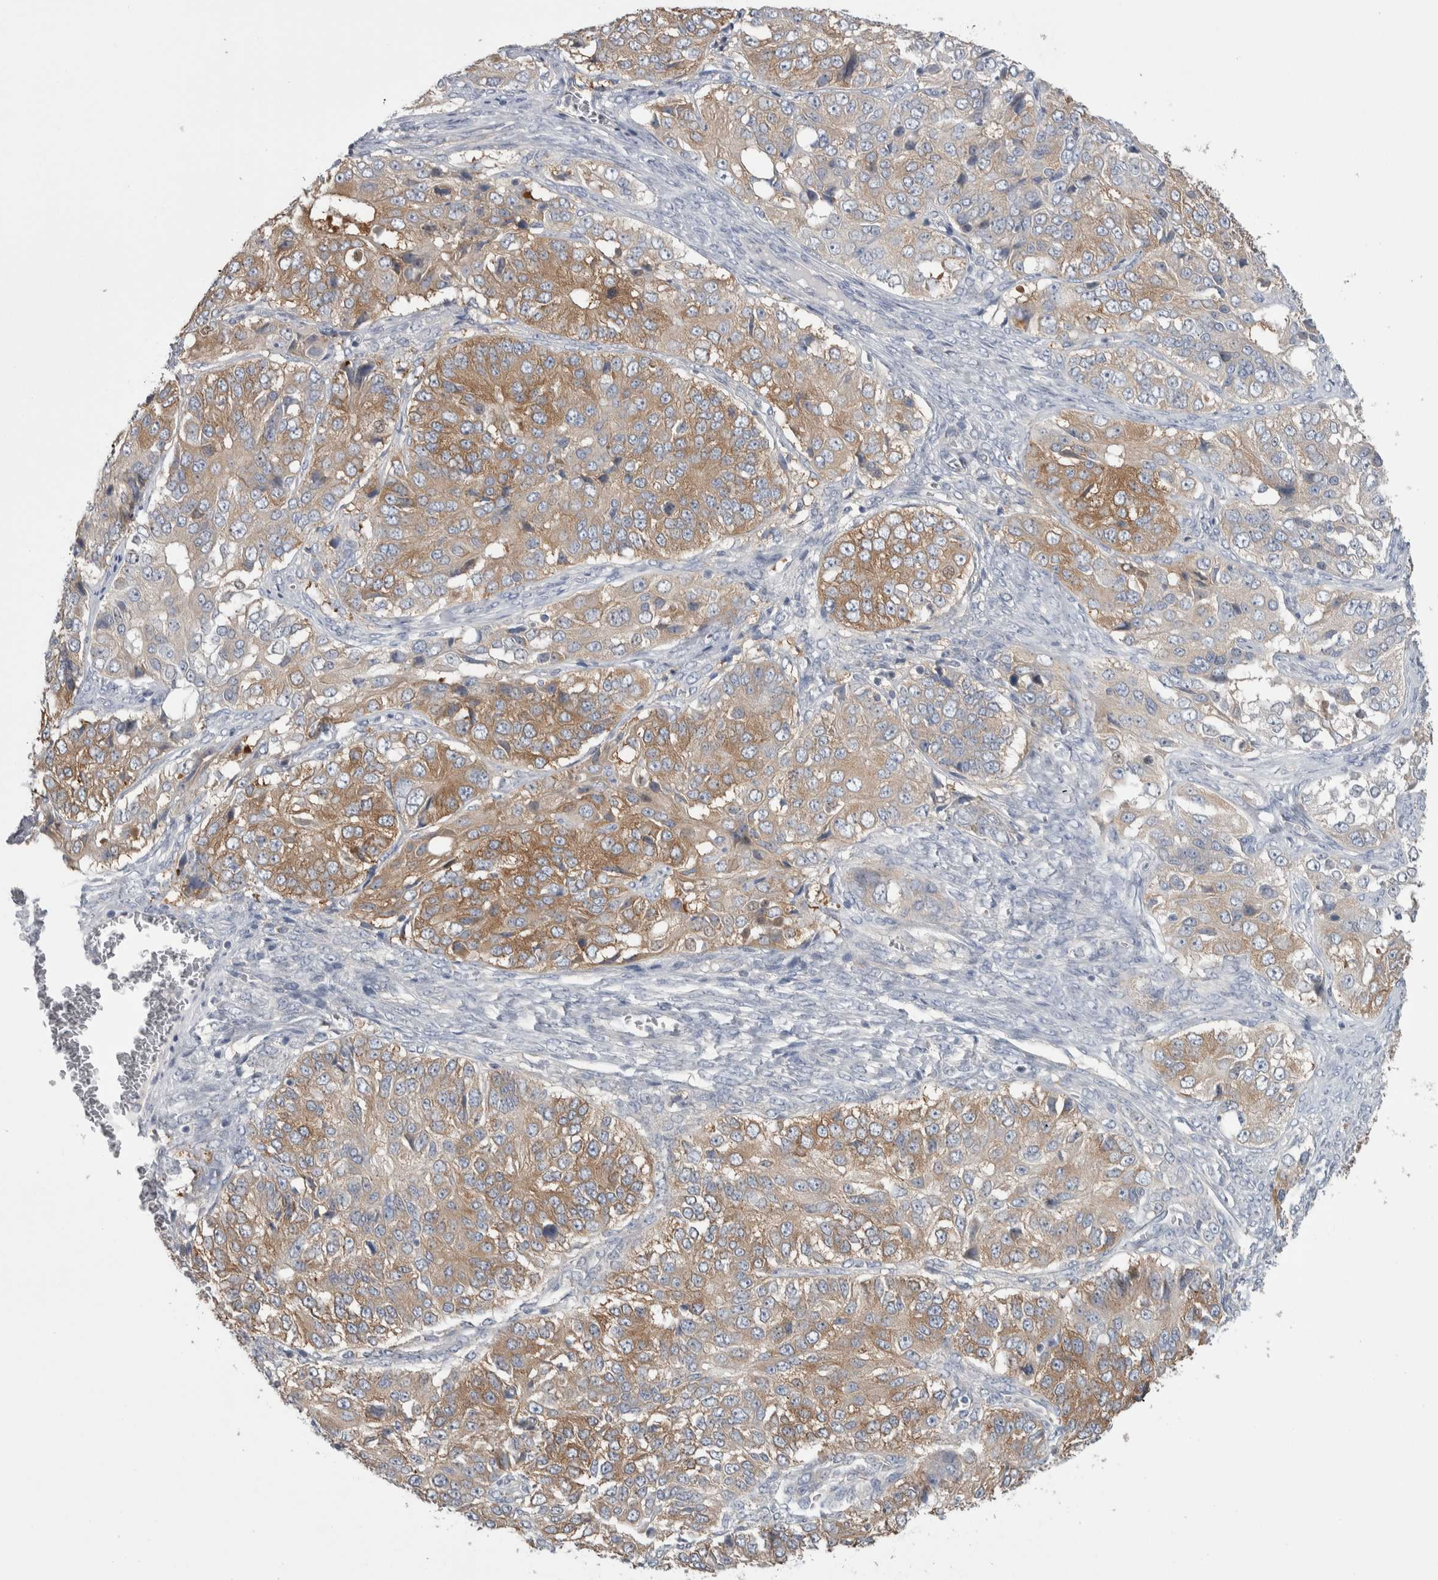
{"staining": {"intensity": "moderate", "quantity": ">75%", "location": "cytoplasmic/membranous"}, "tissue": "ovarian cancer", "cell_type": "Tumor cells", "image_type": "cancer", "snomed": [{"axis": "morphology", "description": "Carcinoma, endometroid"}, {"axis": "topography", "description": "Ovary"}], "caption": "High-power microscopy captured an IHC micrograph of ovarian cancer (endometroid carcinoma), revealing moderate cytoplasmic/membranous staining in approximately >75% of tumor cells.", "gene": "GPHN", "patient": {"sex": "female", "age": 51}}